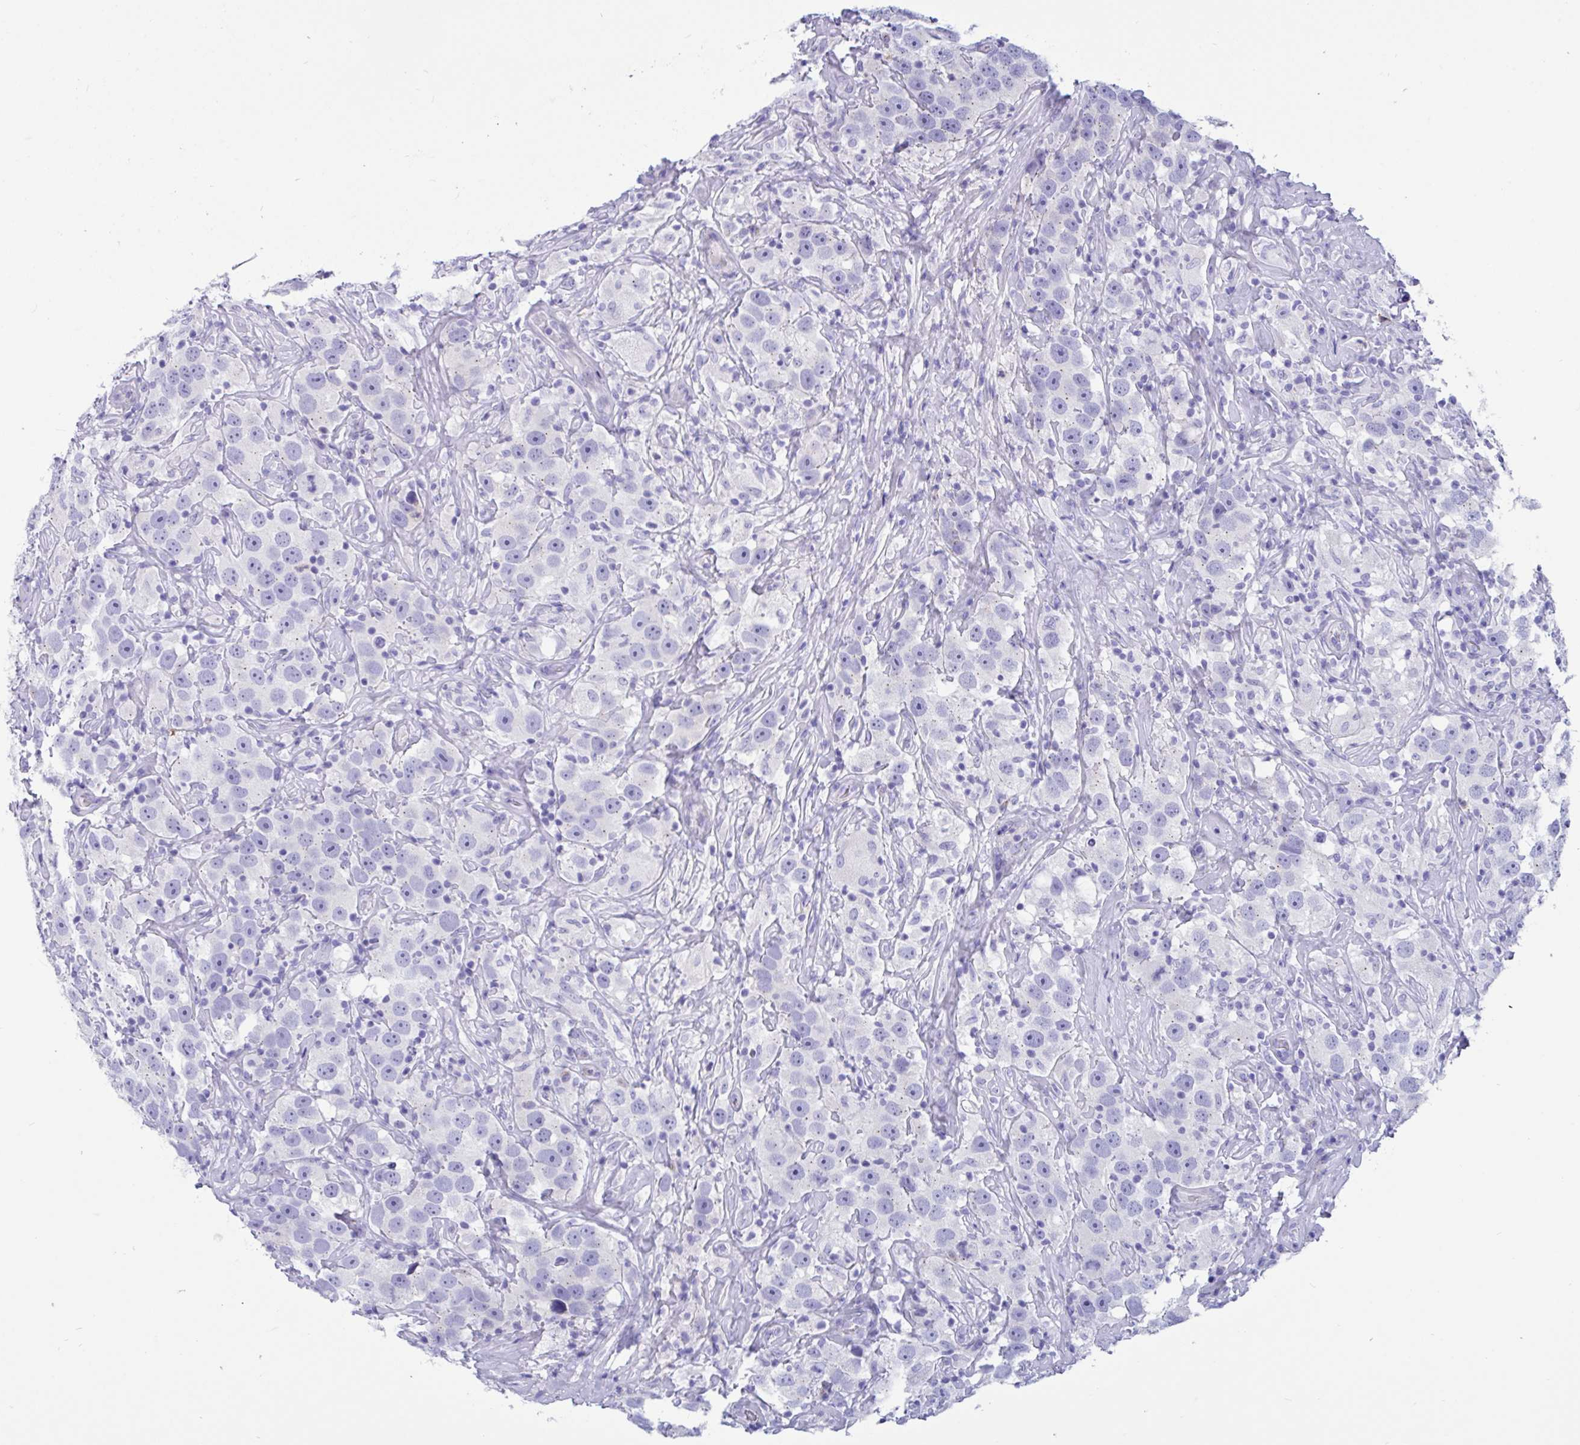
{"staining": {"intensity": "negative", "quantity": "none", "location": "none"}, "tissue": "testis cancer", "cell_type": "Tumor cells", "image_type": "cancer", "snomed": [{"axis": "morphology", "description": "Seminoma, NOS"}, {"axis": "topography", "description": "Testis"}], "caption": "The micrograph demonstrates no significant expression in tumor cells of testis cancer (seminoma).", "gene": "RNASE3", "patient": {"sex": "male", "age": 49}}